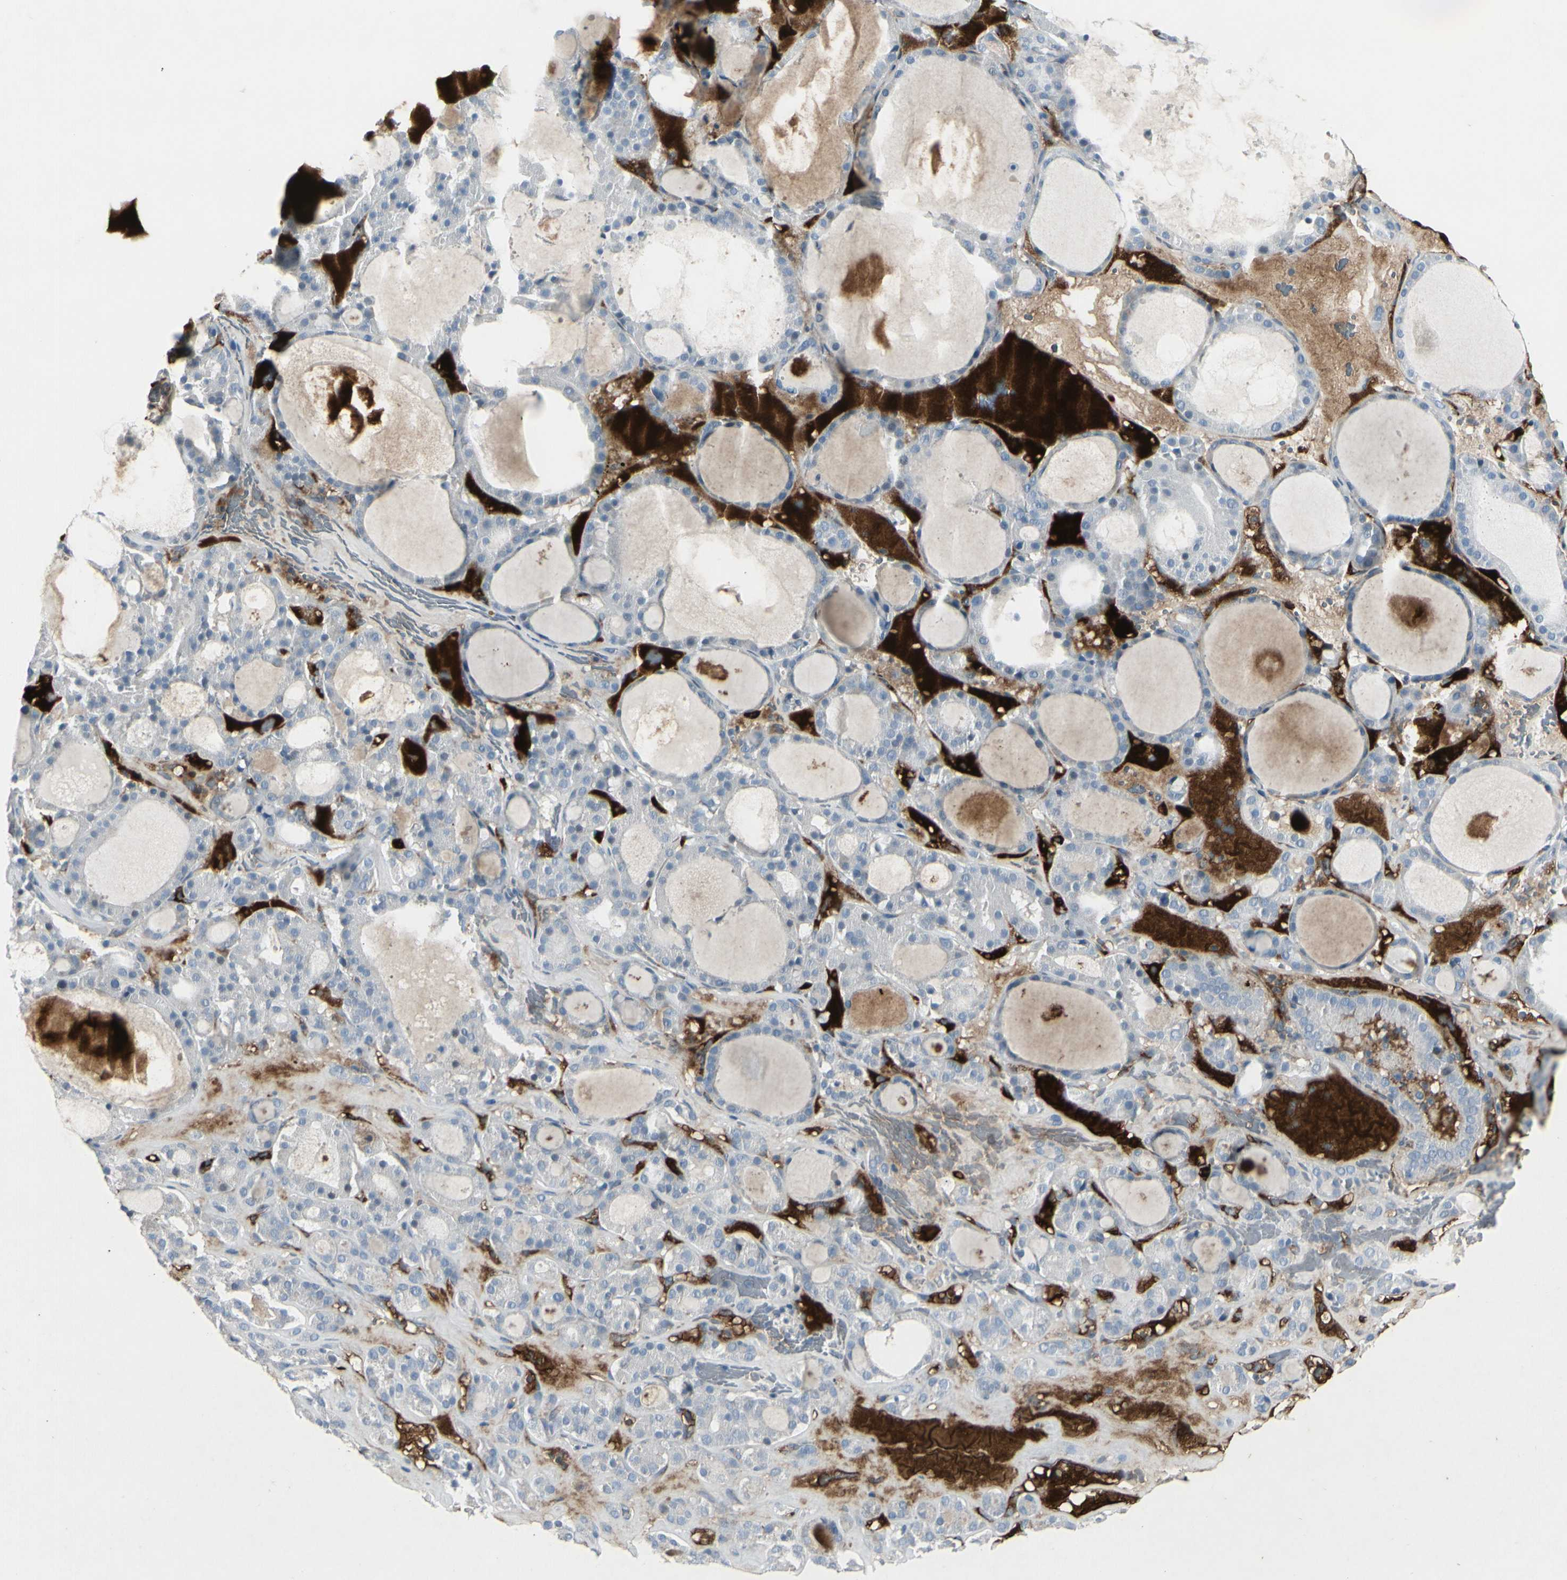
{"staining": {"intensity": "moderate", "quantity": "<25%", "location": "cytoplasmic/membranous"}, "tissue": "thyroid gland", "cell_type": "Glandular cells", "image_type": "normal", "snomed": [{"axis": "morphology", "description": "Normal tissue, NOS"}, {"axis": "morphology", "description": "Carcinoma, NOS"}, {"axis": "topography", "description": "Thyroid gland"}], "caption": "Thyroid gland stained with DAB immunohistochemistry shows low levels of moderate cytoplasmic/membranous staining in about <25% of glandular cells.", "gene": "IGHM", "patient": {"sex": "female", "age": 86}}